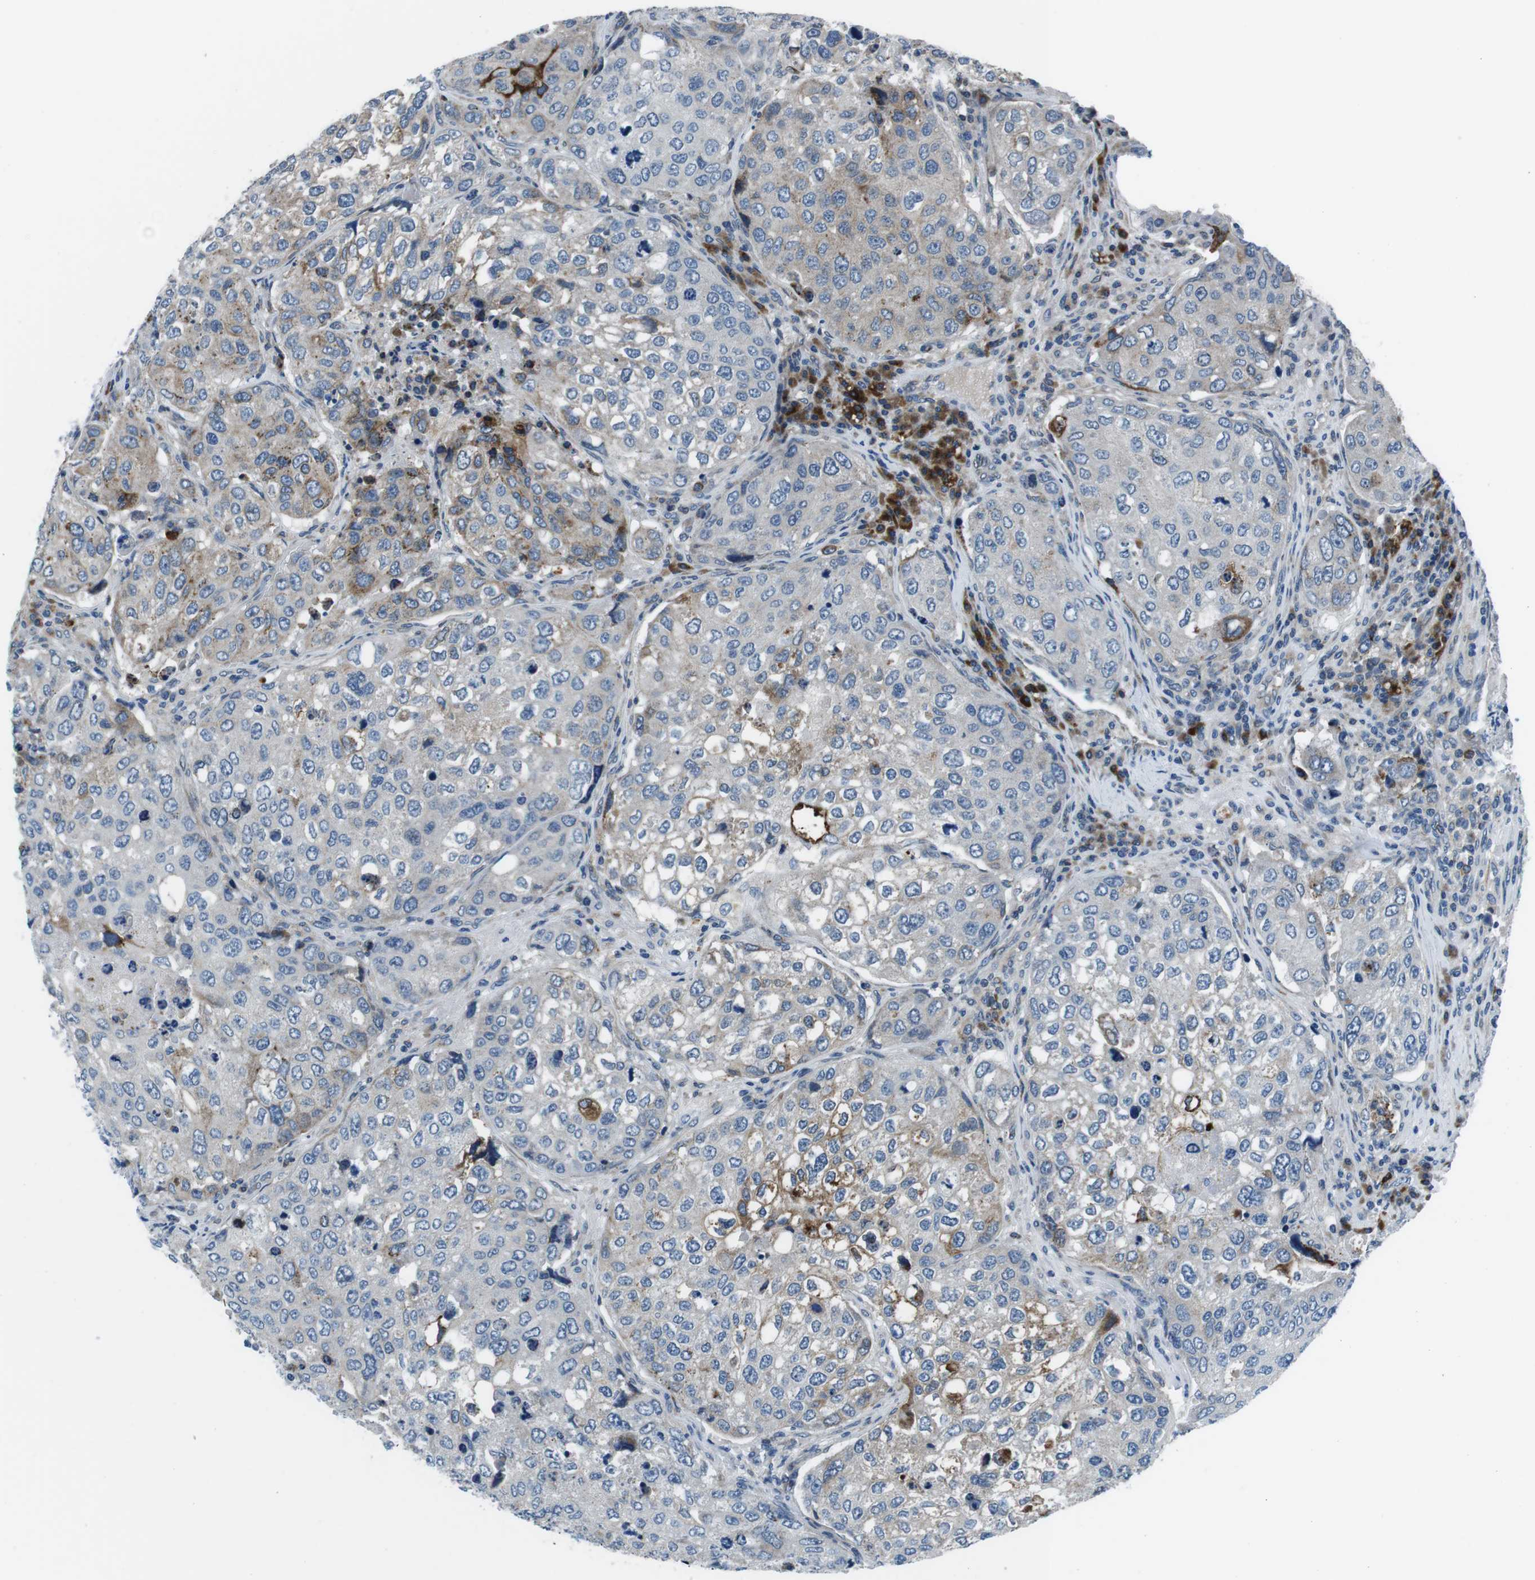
{"staining": {"intensity": "weak", "quantity": "<25%", "location": "cytoplasmic/membranous"}, "tissue": "urothelial cancer", "cell_type": "Tumor cells", "image_type": "cancer", "snomed": [{"axis": "morphology", "description": "Urothelial carcinoma, High grade"}, {"axis": "topography", "description": "Lymph node"}, {"axis": "topography", "description": "Urinary bladder"}], "caption": "Tumor cells are negative for protein expression in human urothelial cancer. Brightfield microscopy of IHC stained with DAB (brown) and hematoxylin (blue), captured at high magnification.", "gene": "NUCB2", "patient": {"sex": "male", "age": 51}}